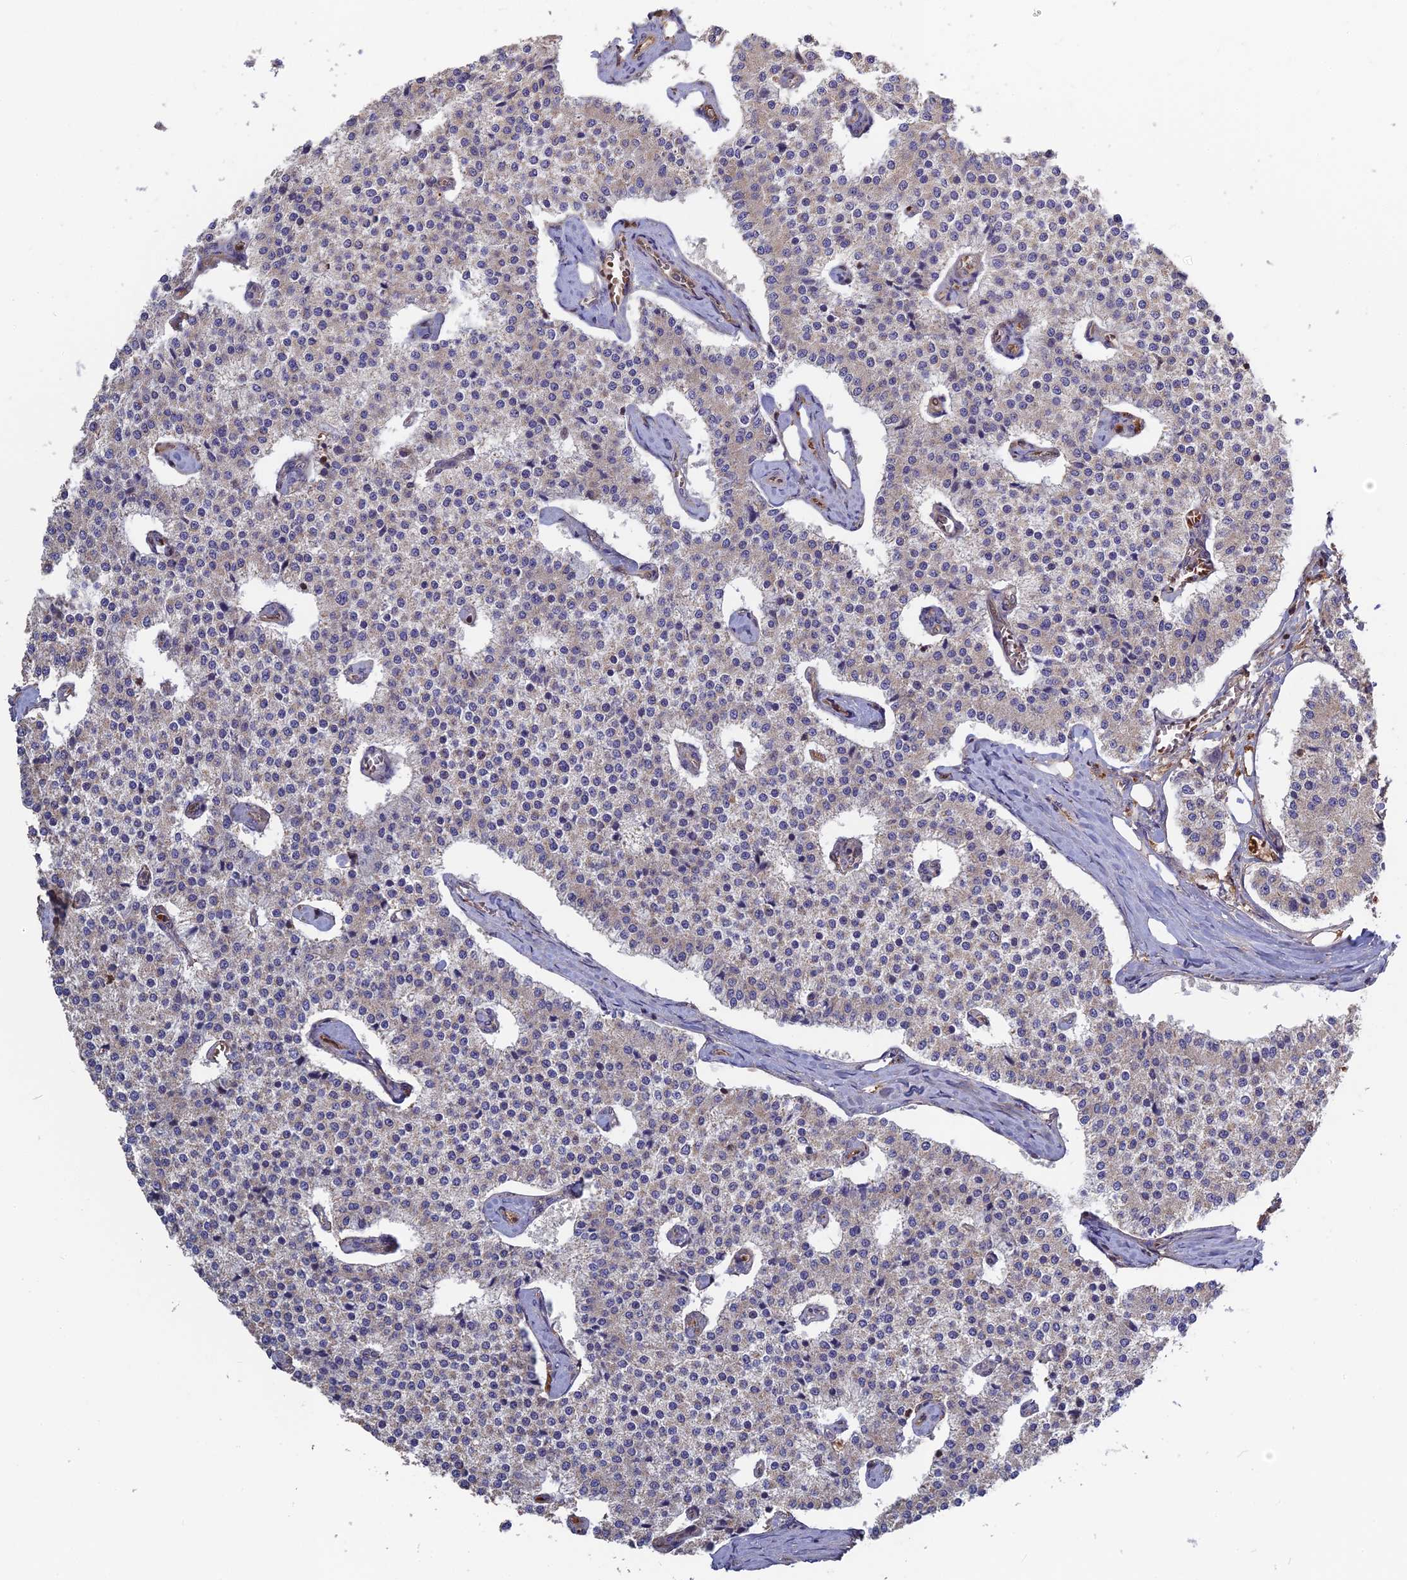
{"staining": {"intensity": "weak", "quantity": "<25%", "location": "cytoplasmic/membranous"}, "tissue": "carcinoid", "cell_type": "Tumor cells", "image_type": "cancer", "snomed": [{"axis": "morphology", "description": "Carcinoid, malignant, NOS"}, {"axis": "topography", "description": "Colon"}], "caption": "A photomicrograph of carcinoid stained for a protein exhibits no brown staining in tumor cells.", "gene": "RPIA", "patient": {"sex": "female", "age": 52}}